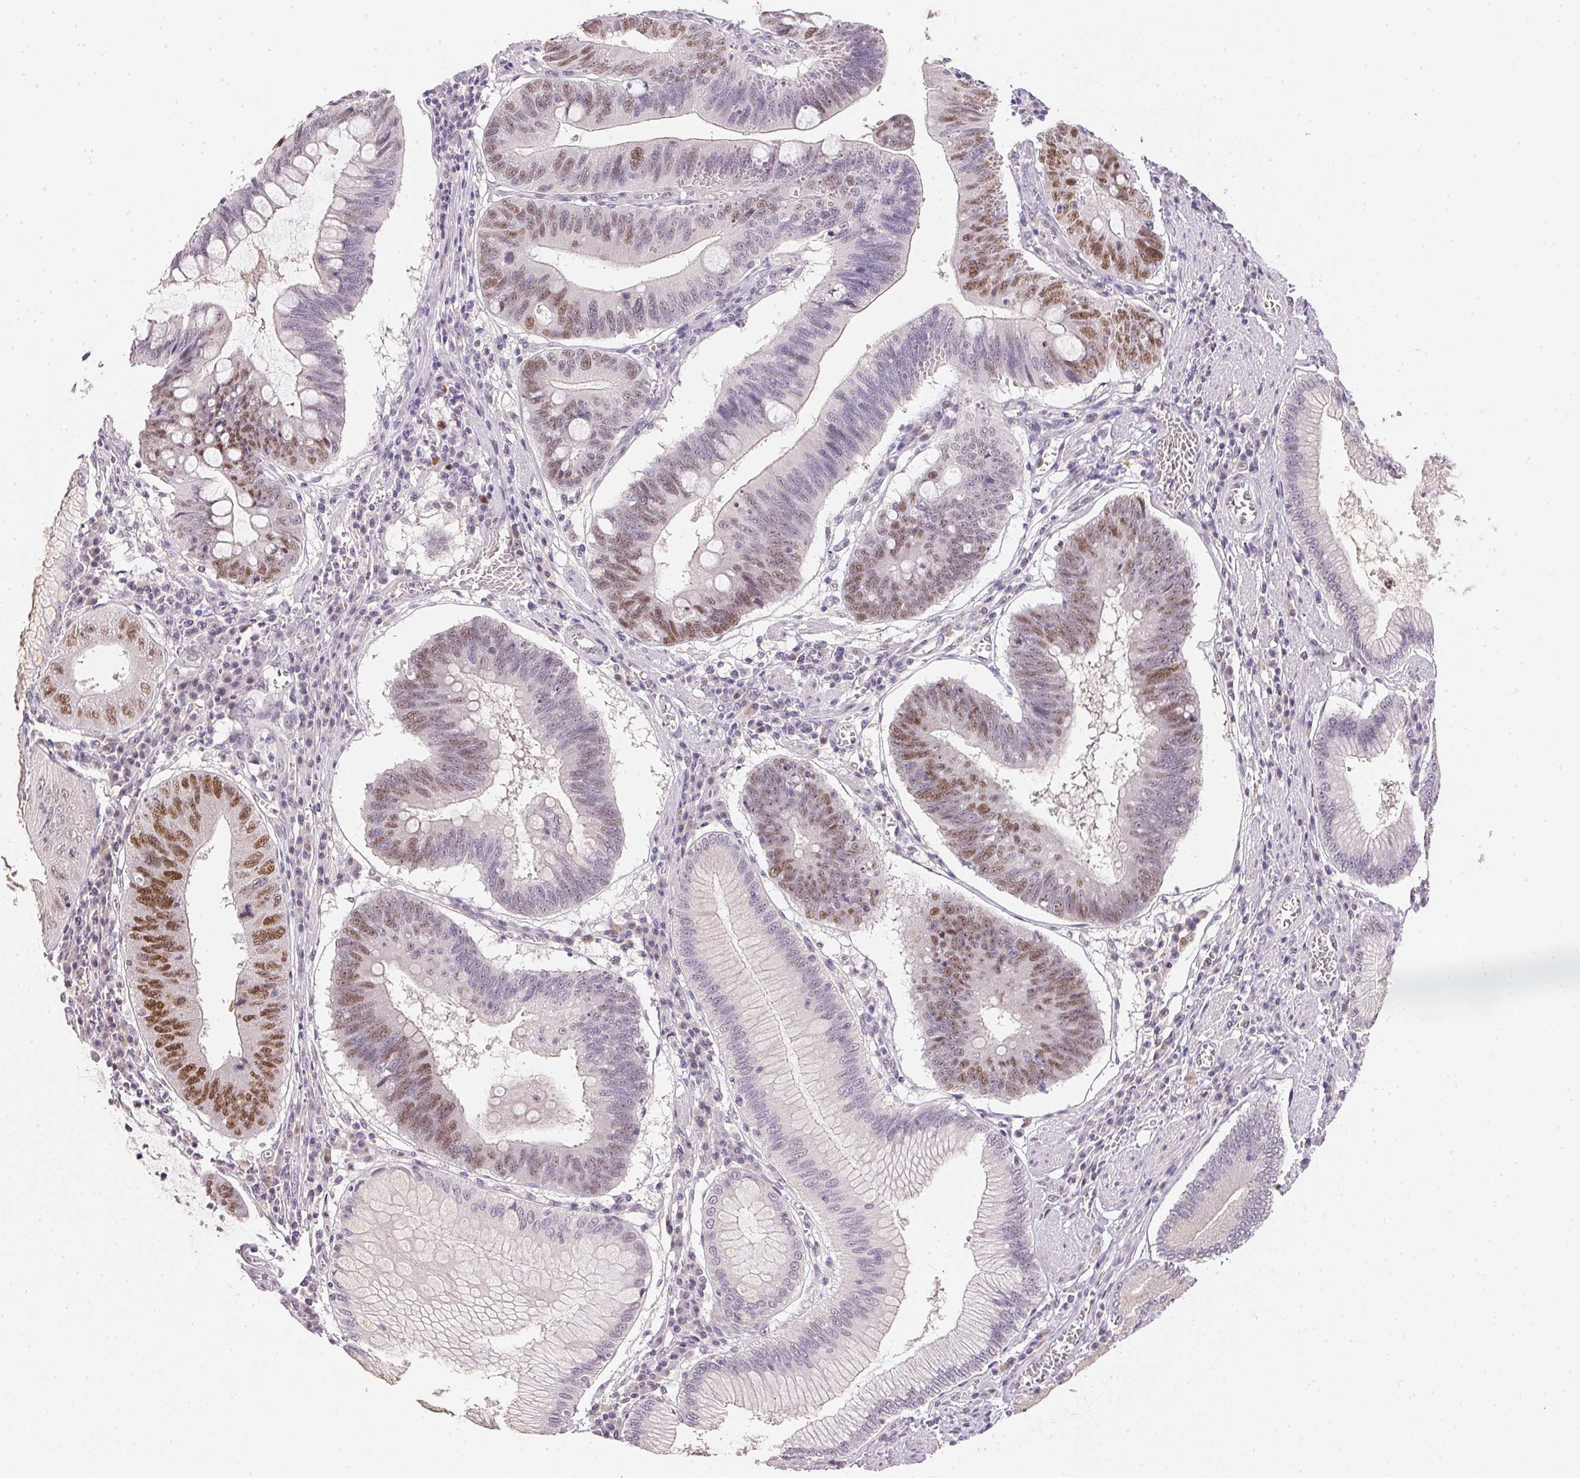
{"staining": {"intensity": "moderate", "quantity": "25%-75%", "location": "nuclear"}, "tissue": "stomach cancer", "cell_type": "Tumor cells", "image_type": "cancer", "snomed": [{"axis": "morphology", "description": "Adenocarcinoma, NOS"}, {"axis": "topography", "description": "Stomach"}], "caption": "This is an image of IHC staining of adenocarcinoma (stomach), which shows moderate expression in the nuclear of tumor cells.", "gene": "POLR3G", "patient": {"sex": "male", "age": 59}}